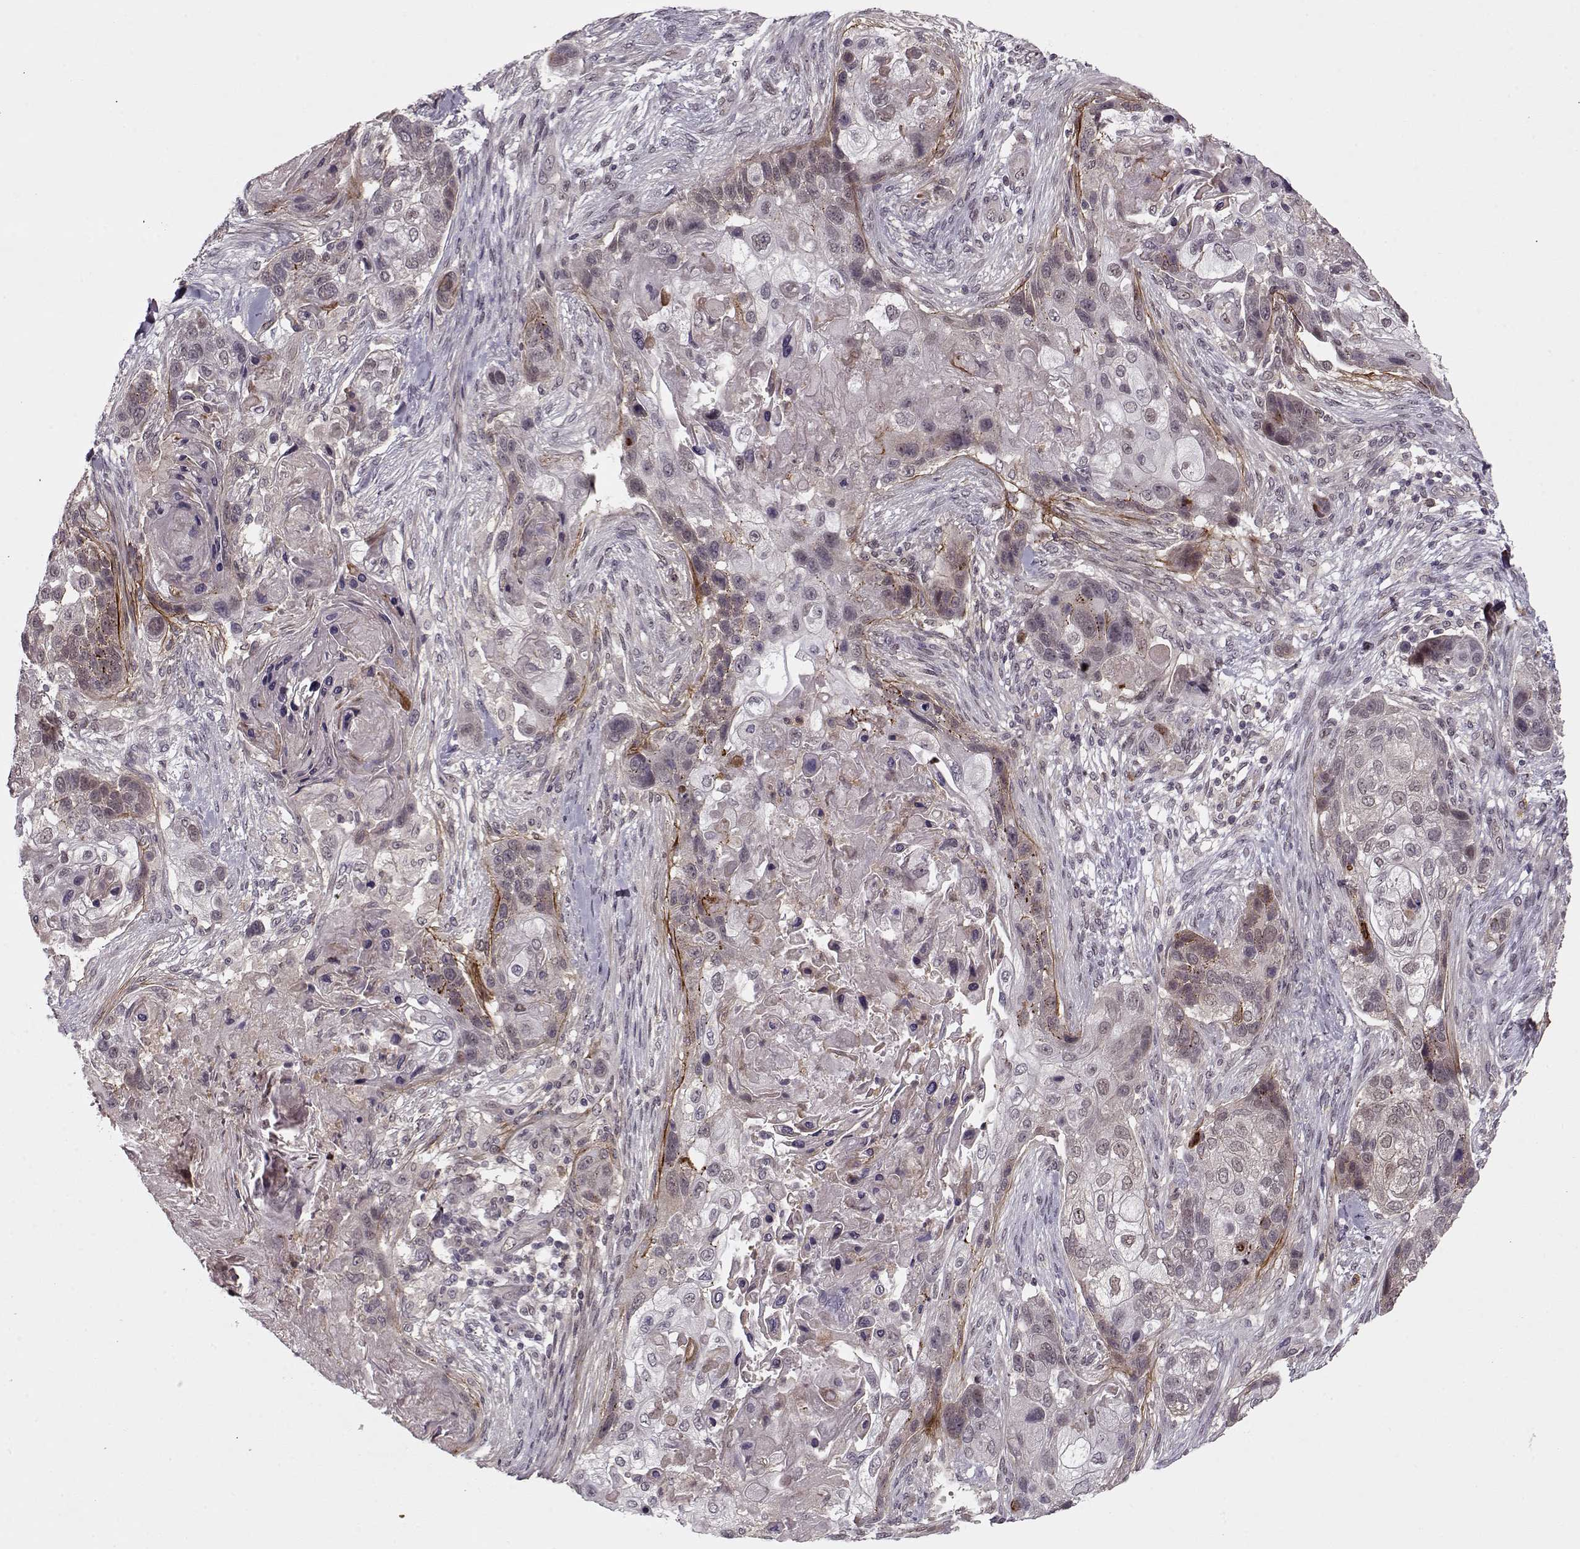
{"staining": {"intensity": "negative", "quantity": "none", "location": "none"}, "tissue": "lung cancer", "cell_type": "Tumor cells", "image_type": "cancer", "snomed": [{"axis": "morphology", "description": "Squamous cell carcinoma, NOS"}, {"axis": "topography", "description": "Lung"}], "caption": "DAB (3,3'-diaminobenzidine) immunohistochemical staining of lung cancer (squamous cell carcinoma) reveals no significant expression in tumor cells.", "gene": "DENND4B", "patient": {"sex": "male", "age": 69}}